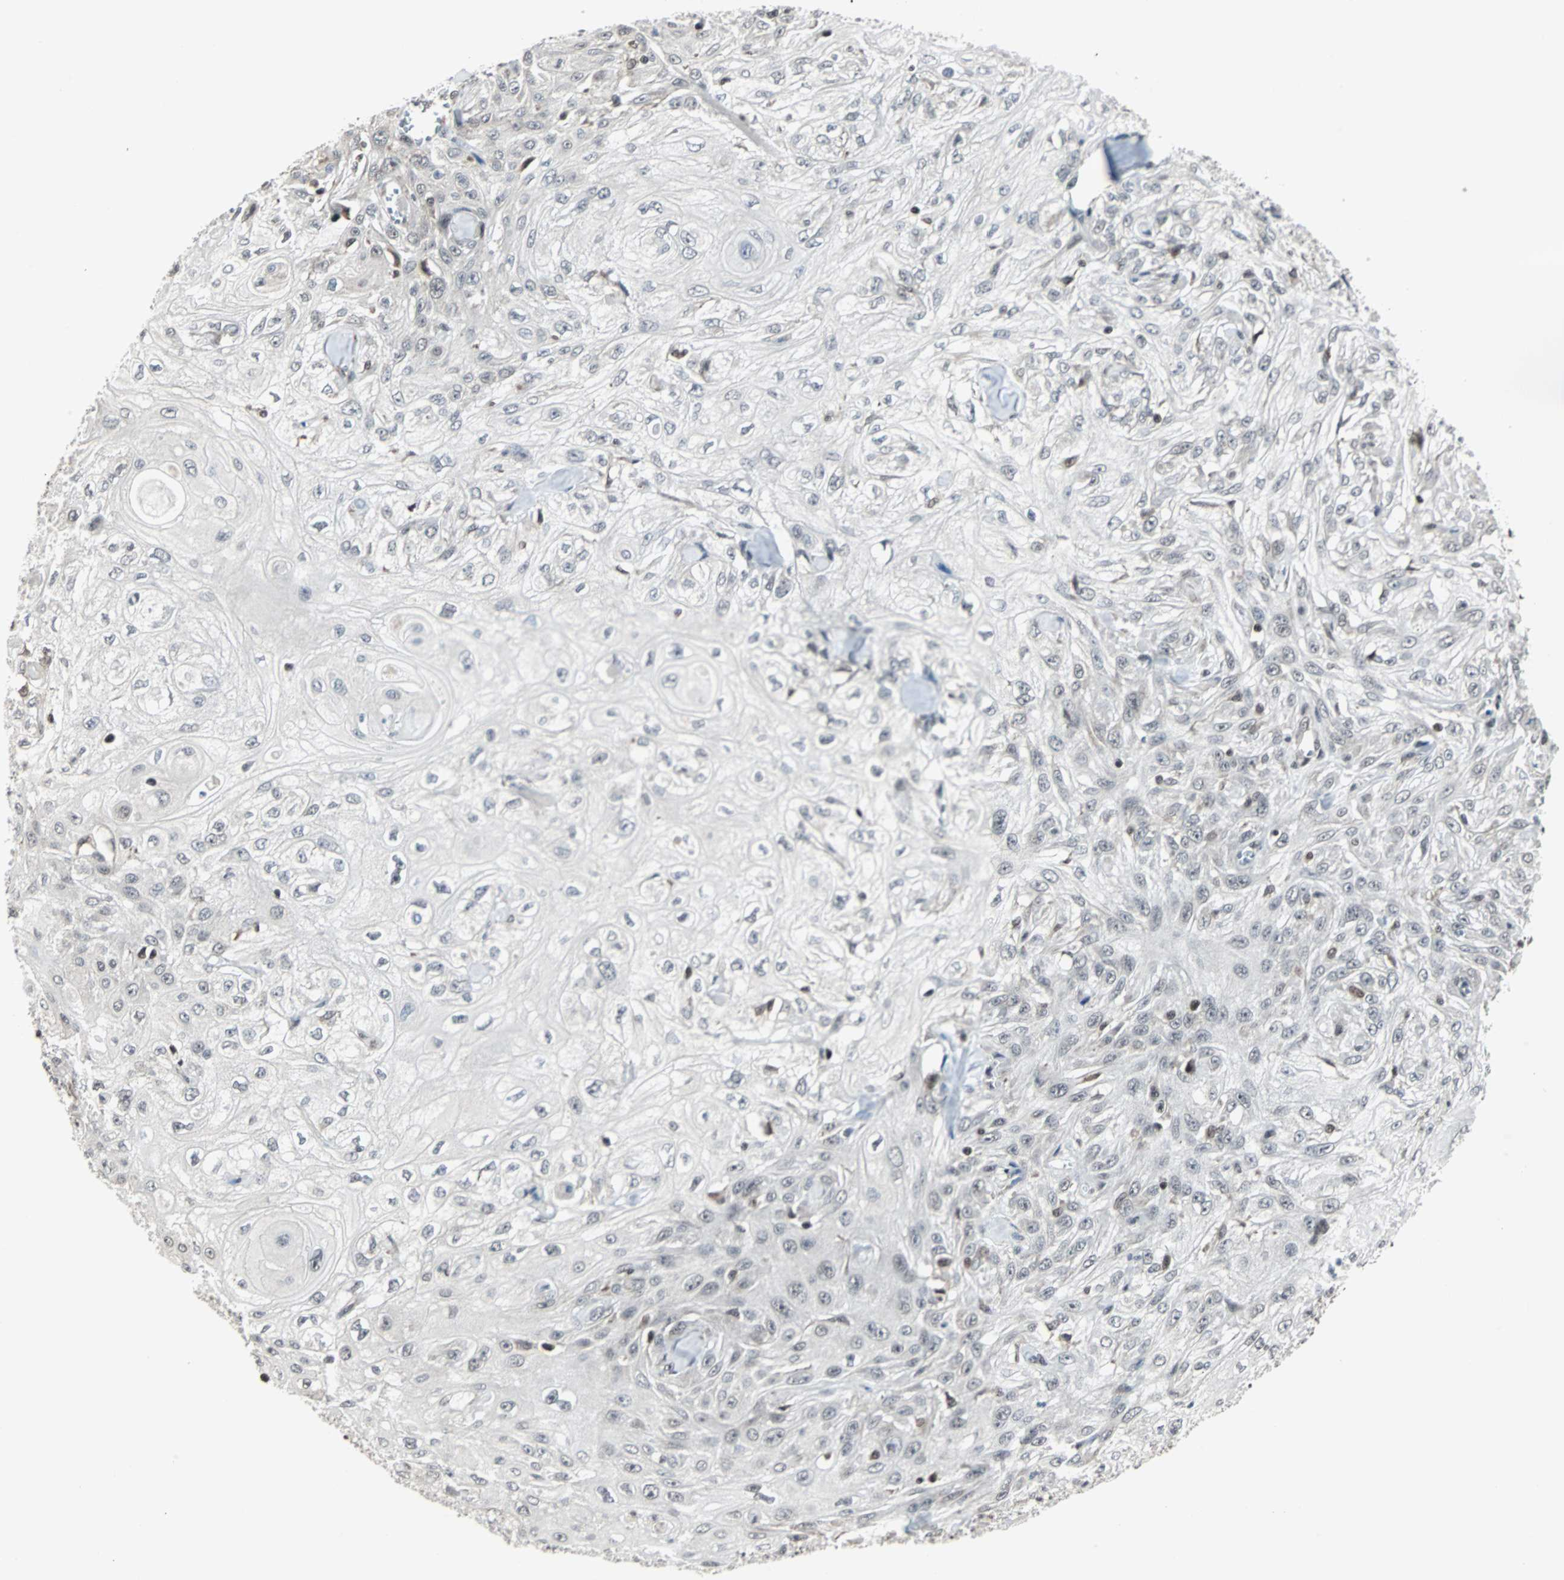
{"staining": {"intensity": "weak", "quantity": "<25%", "location": "nuclear"}, "tissue": "skin cancer", "cell_type": "Tumor cells", "image_type": "cancer", "snomed": [{"axis": "morphology", "description": "Squamous cell carcinoma, NOS"}, {"axis": "morphology", "description": "Squamous cell carcinoma, metastatic, NOS"}, {"axis": "topography", "description": "Skin"}, {"axis": "topography", "description": "Lymph node"}], "caption": "Tumor cells show no significant staining in skin metastatic squamous cell carcinoma.", "gene": "TERF2IP", "patient": {"sex": "male", "age": 75}}